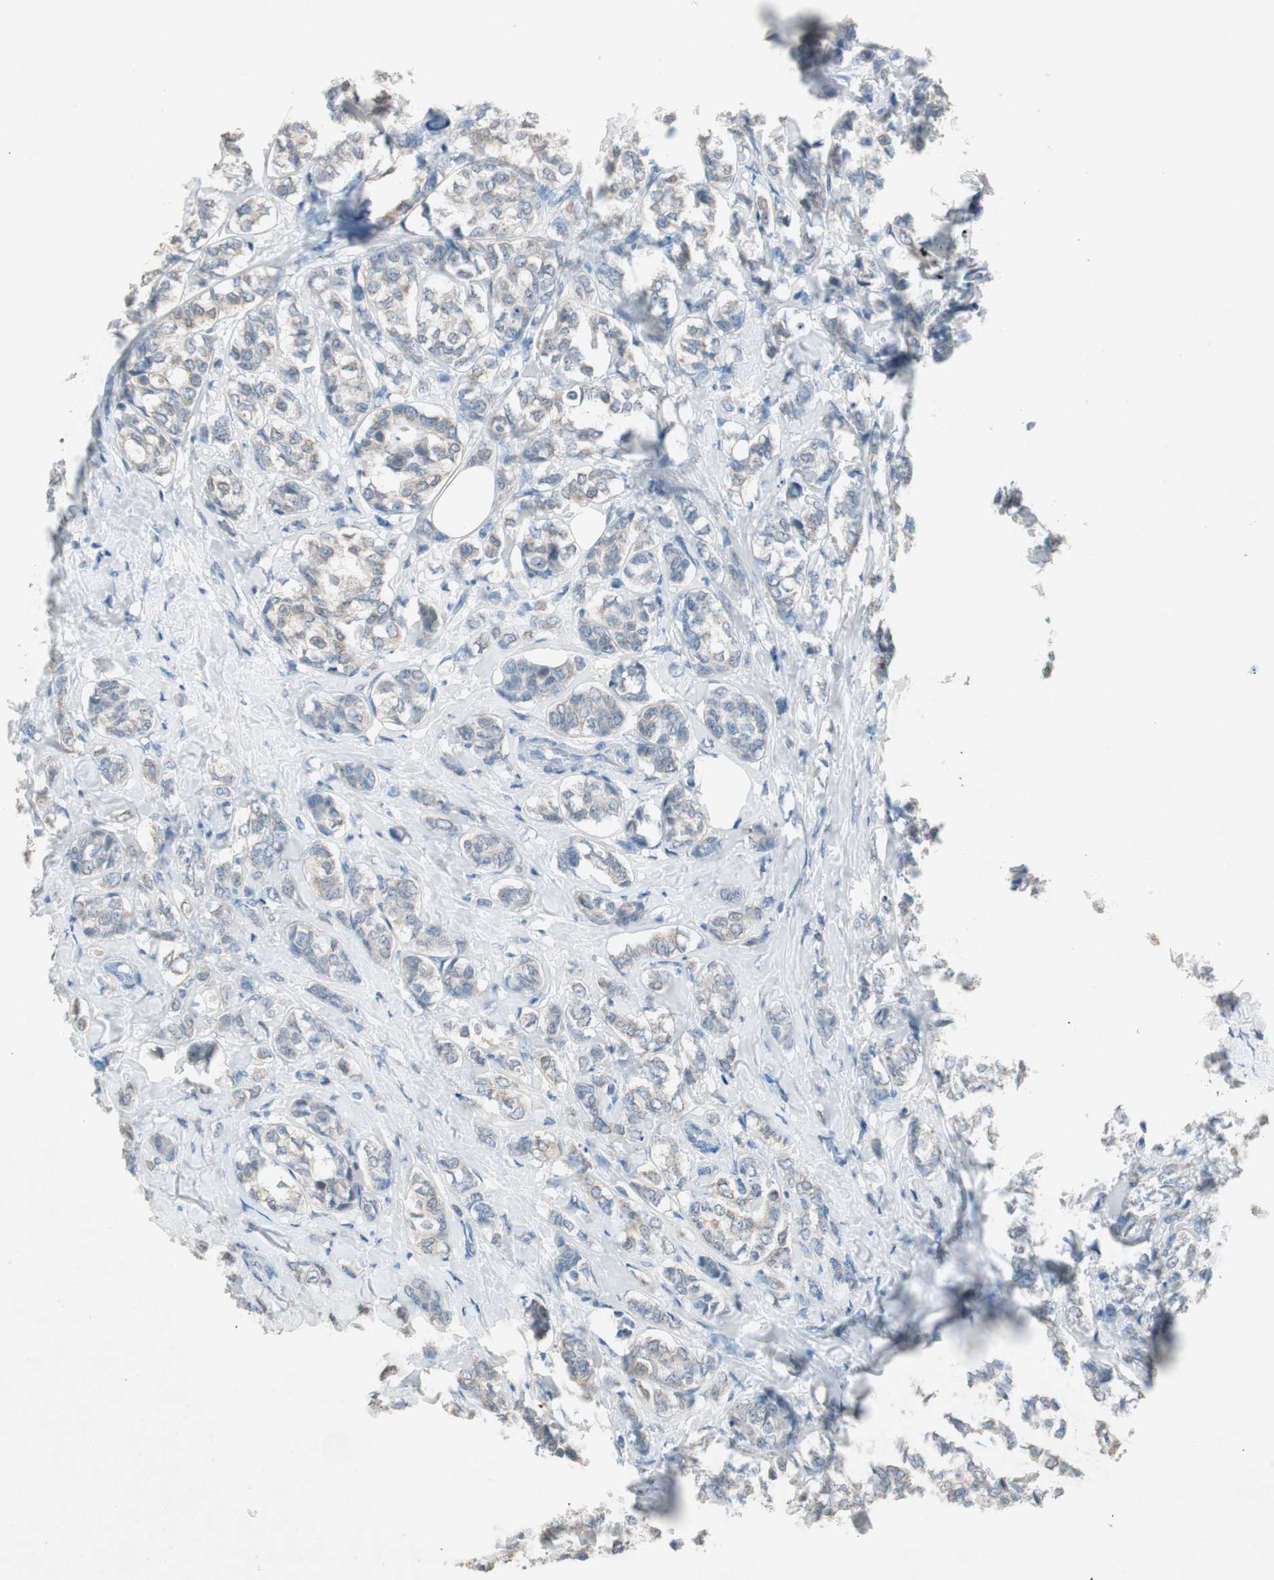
{"staining": {"intensity": "weak", "quantity": "25%-75%", "location": "cytoplasmic/membranous"}, "tissue": "breast cancer", "cell_type": "Tumor cells", "image_type": "cancer", "snomed": [{"axis": "morphology", "description": "Lobular carcinoma"}, {"axis": "topography", "description": "Breast"}], "caption": "This micrograph demonstrates IHC staining of breast cancer, with low weak cytoplasmic/membranous positivity in approximately 25%-75% of tumor cells.", "gene": "KHK", "patient": {"sex": "female", "age": 60}}